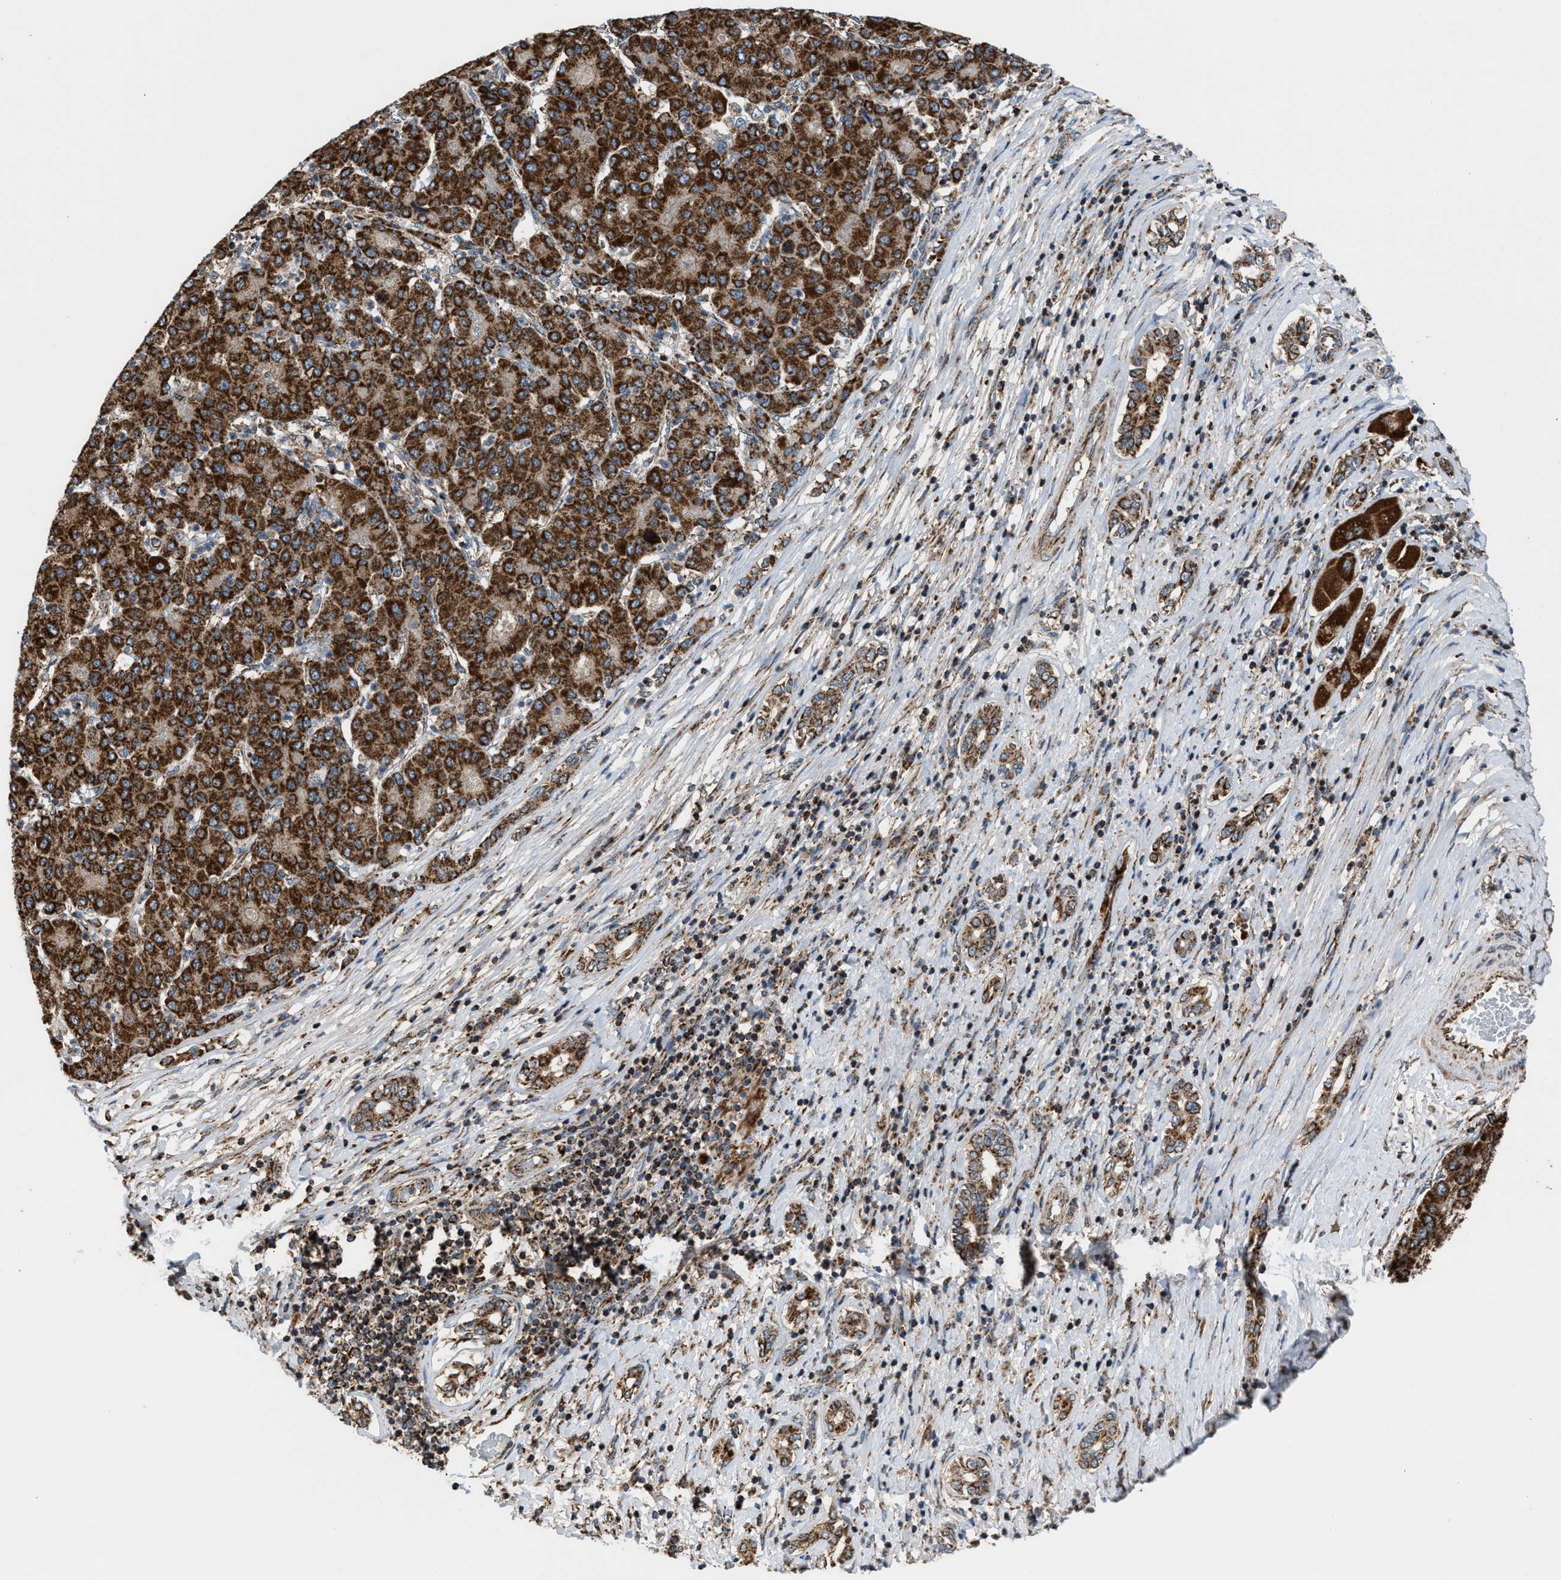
{"staining": {"intensity": "strong", "quantity": ">75%", "location": "cytoplasmic/membranous"}, "tissue": "liver cancer", "cell_type": "Tumor cells", "image_type": "cancer", "snomed": [{"axis": "morphology", "description": "Carcinoma, Hepatocellular, NOS"}, {"axis": "topography", "description": "Liver"}], "caption": "The immunohistochemical stain labels strong cytoplasmic/membranous positivity in tumor cells of hepatocellular carcinoma (liver) tissue. (DAB = brown stain, brightfield microscopy at high magnification).", "gene": "SGSM2", "patient": {"sex": "male", "age": 65}}